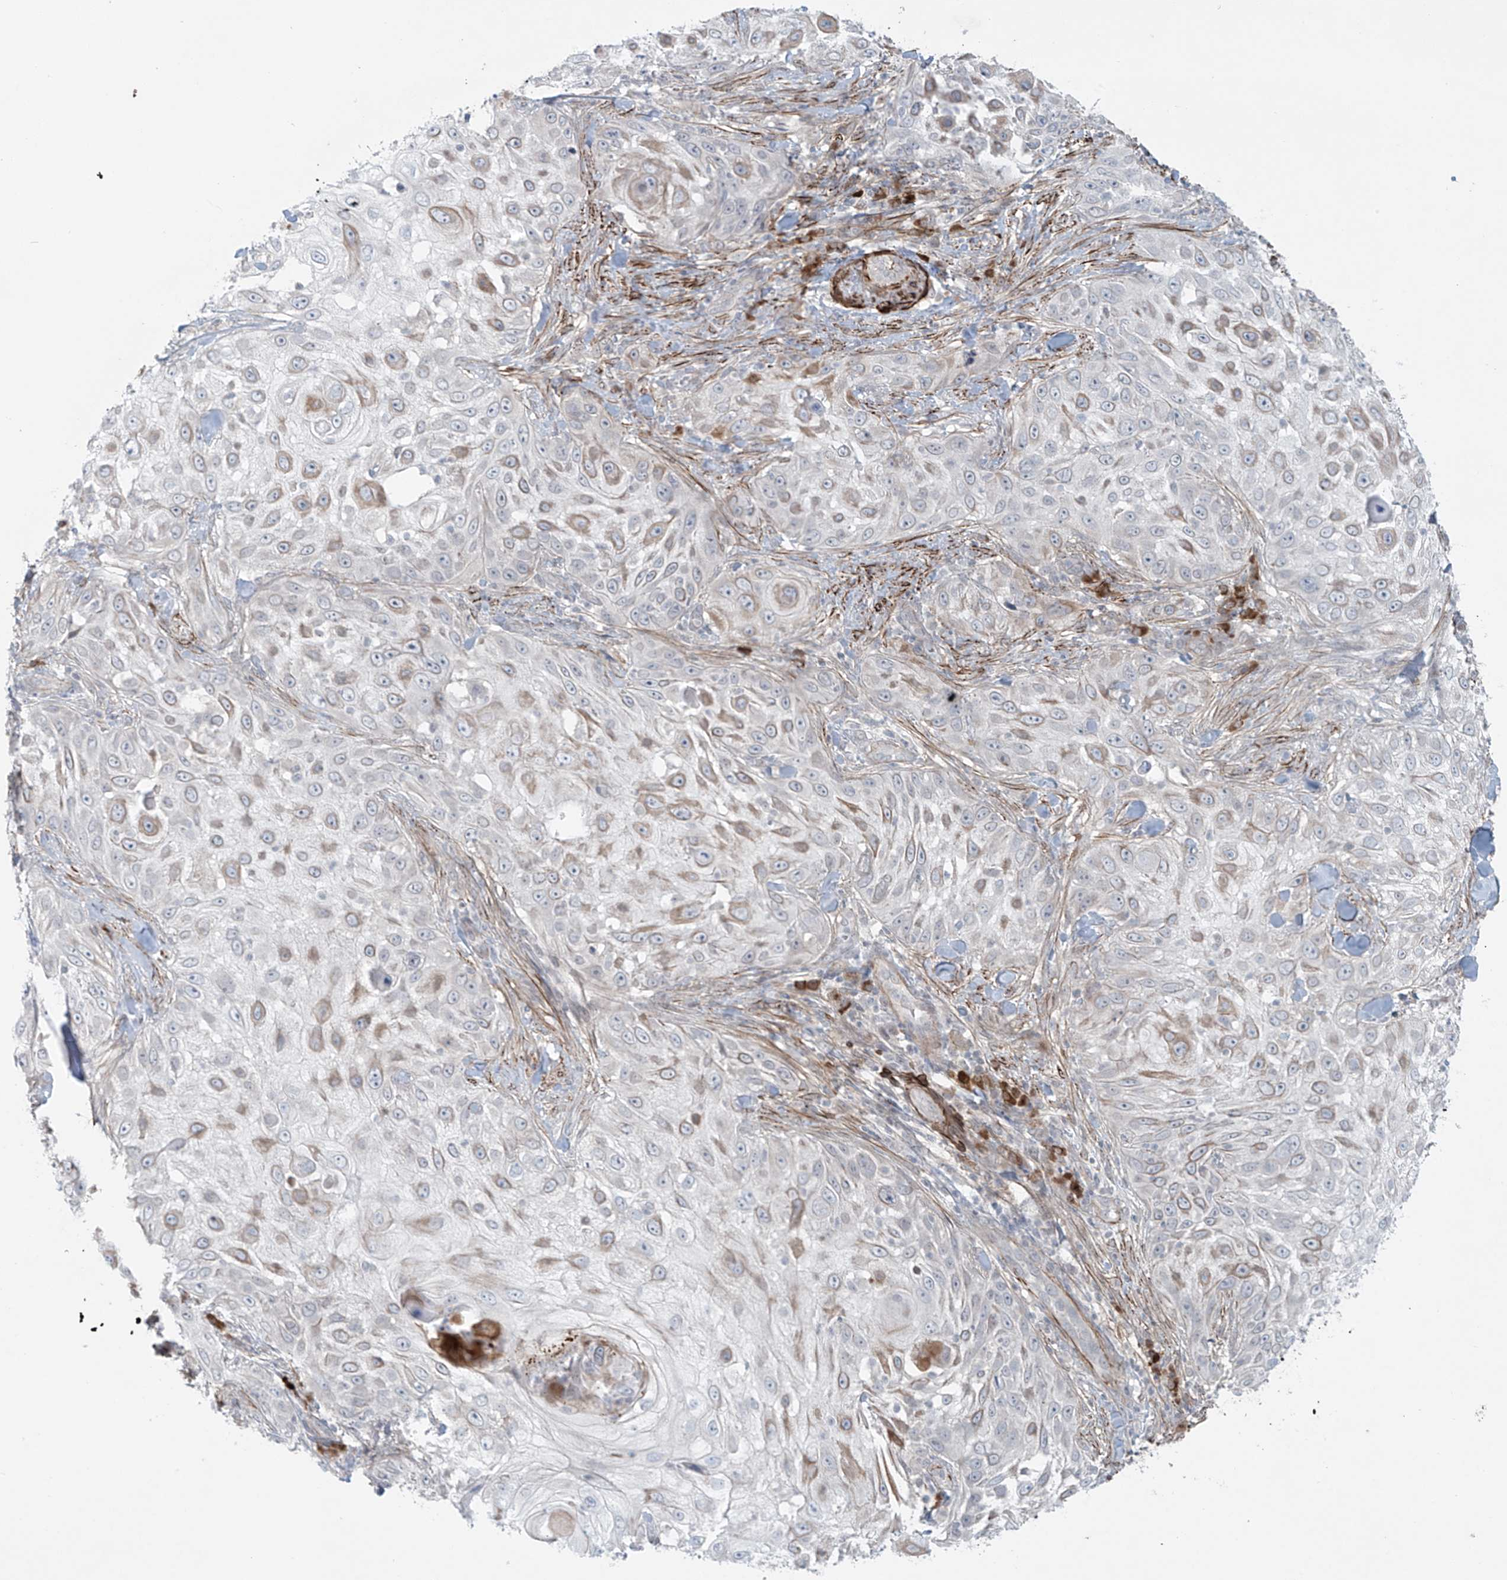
{"staining": {"intensity": "weak", "quantity": "<25%", "location": "cytoplasmic/membranous"}, "tissue": "skin cancer", "cell_type": "Tumor cells", "image_type": "cancer", "snomed": [{"axis": "morphology", "description": "Squamous cell carcinoma, NOS"}, {"axis": "topography", "description": "Skin"}], "caption": "The IHC photomicrograph has no significant positivity in tumor cells of squamous cell carcinoma (skin) tissue.", "gene": "RASGEF1A", "patient": {"sex": "female", "age": 44}}